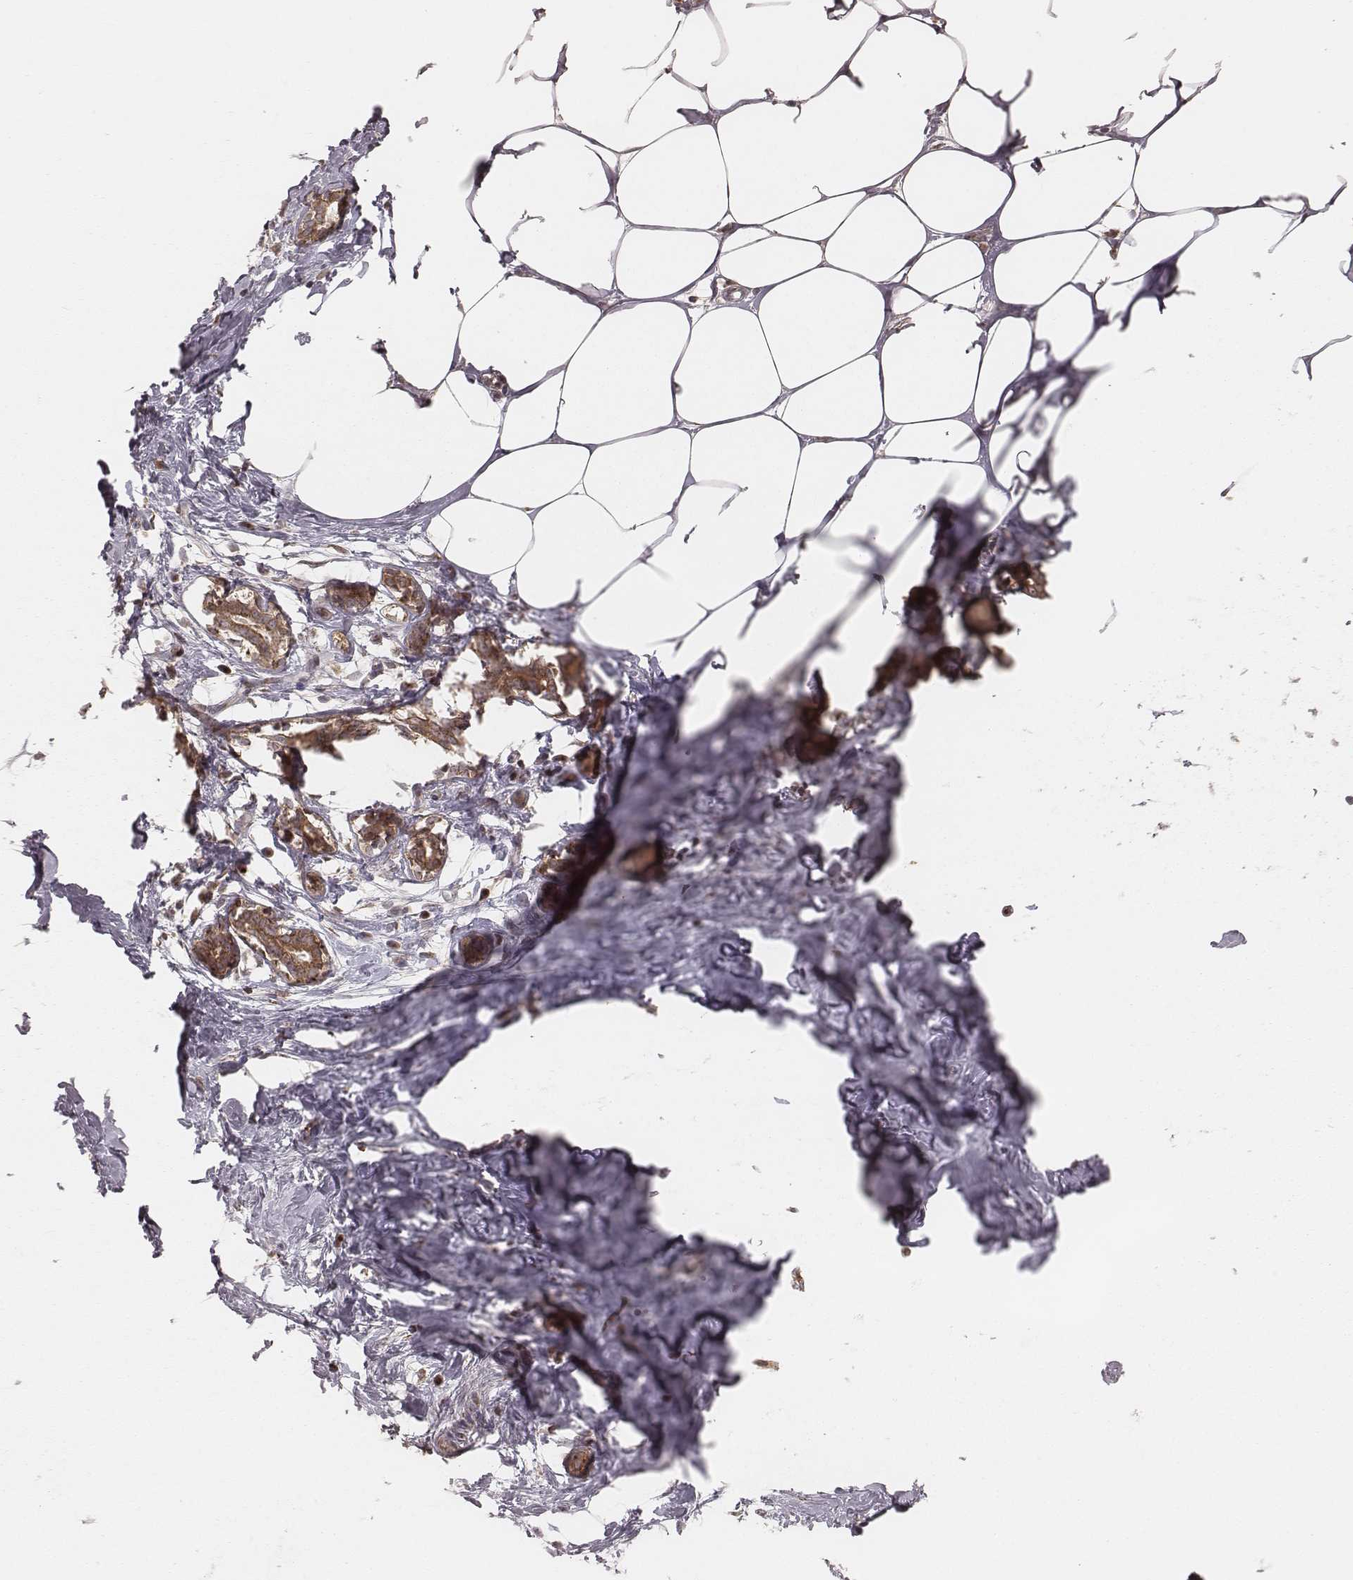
{"staining": {"intensity": "negative", "quantity": "none", "location": "none"}, "tissue": "breast", "cell_type": "Adipocytes", "image_type": "normal", "snomed": [{"axis": "morphology", "description": "Normal tissue, NOS"}, {"axis": "topography", "description": "Breast"}], "caption": "This is an immunohistochemistry image of normal human breast. There is no staining in adipocytes.", "gene": "MYO19", "patient": {"sex": "female", "age": 27}}